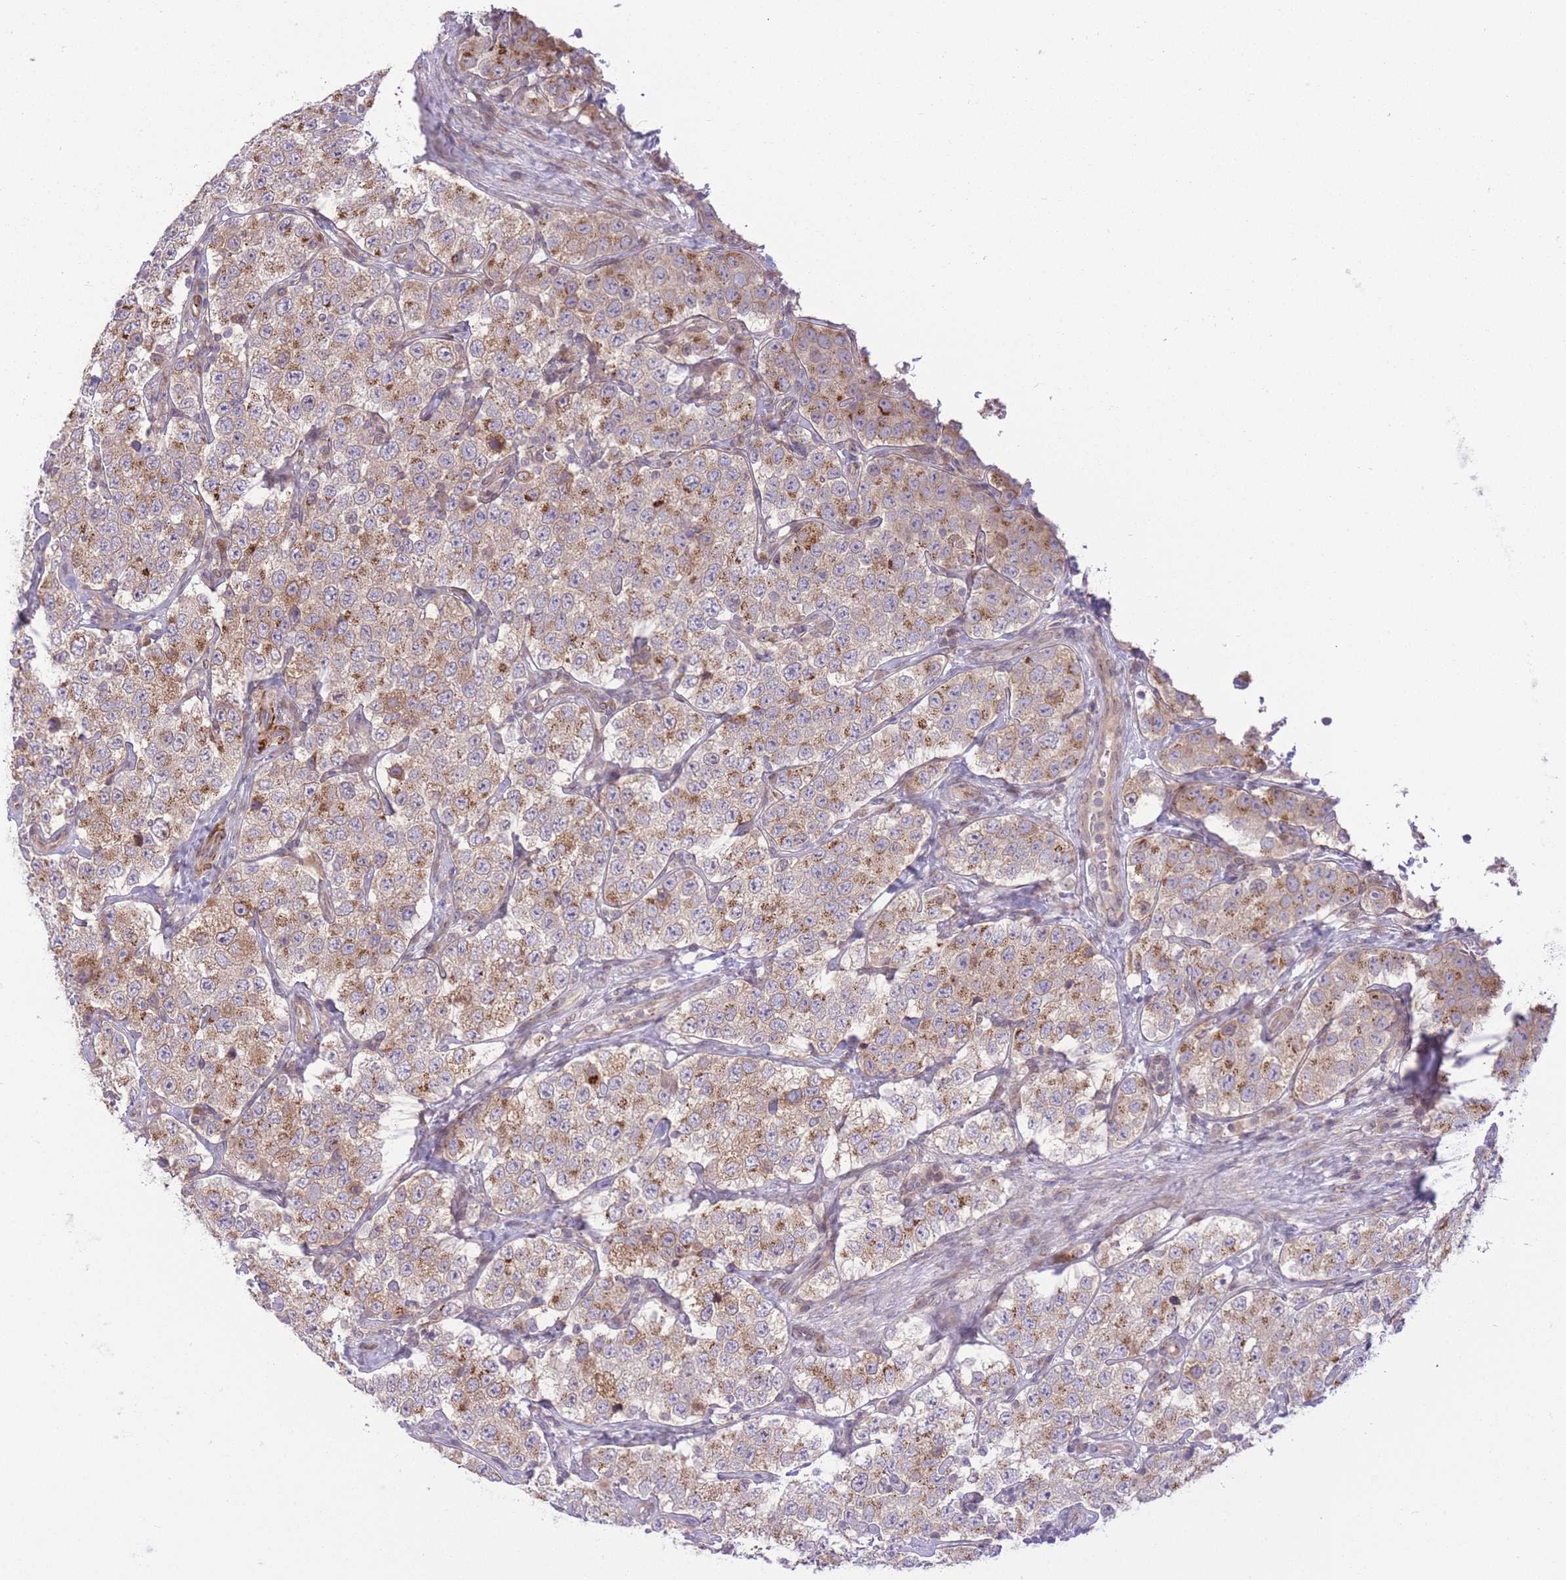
{"staining": {"intensity": "moderate", "quantity": ">75%", "location": "cytoplasmic/membranous"}, "tissue": "testis cancer", "cell_type": "Tumor cells", "image_type": "cancer", "snomed": [{"axis": "morphology", "description": "Seminoma, NOS"}, {"axis": "topography", "description": "Testis"}], "caption": "Immunohistochemical staining of testis seminoma shows medium levels of moderate cytoplasmic/membranous protein staining in approximately >75% of tumor cells.", "gene": "ZBED5", "patient": {"sex": "male", "age": 34}}